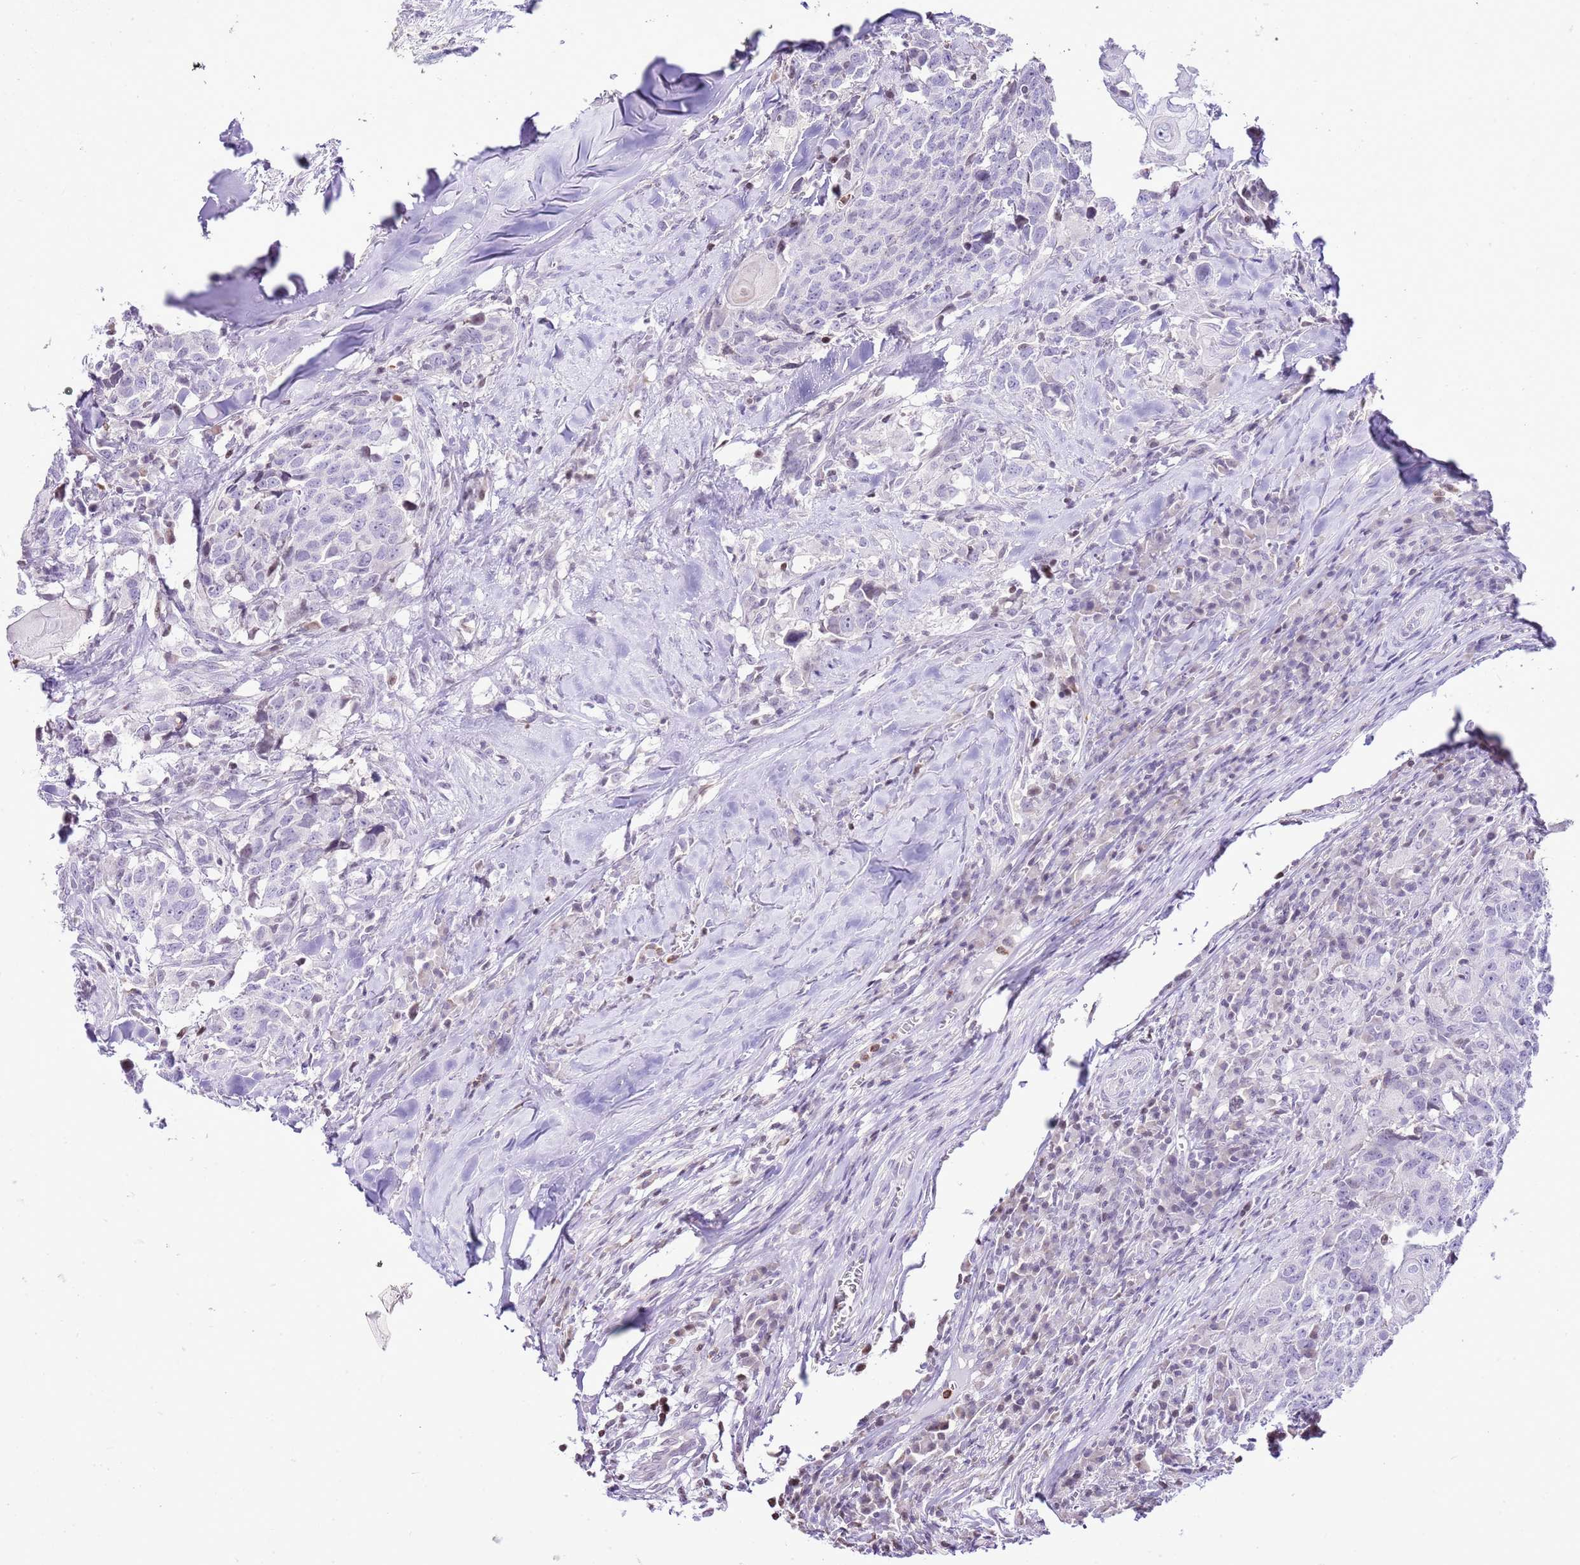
{"staining": {"intensity": "negative", "quantity": "none", "location": "none"}, "tissue": "head and neck cancer", "cell_type": "Tumor cells", "image_type": "cancer", "snomed": [{"axis": "morphology", "description": "Normal tissue, NOS"}, {"axis": "morphology", "description": "Squamous cell carcinoma, NOS"}, {"axis": "topography", "description": "Skeletal muscle"}, {"axis": "topography", "description": "Vascular tissue"}, {"axis": "topography", "description": "Peripheral nerve tissue"}, {"axis": "topography", "description": "Head-Neck"}], "caption": "Immunohistochemical staining of human squamous cell carcinoma (head and neck) displays no significant staining in tumor cells. The staining is performed using DAB (3,3'-diaminobenzidine) brown chromogen with nuclei counter-stained in using hematoxylin.", "gene": "PRR15", "patient": {"sex": "male", "age": 66}}